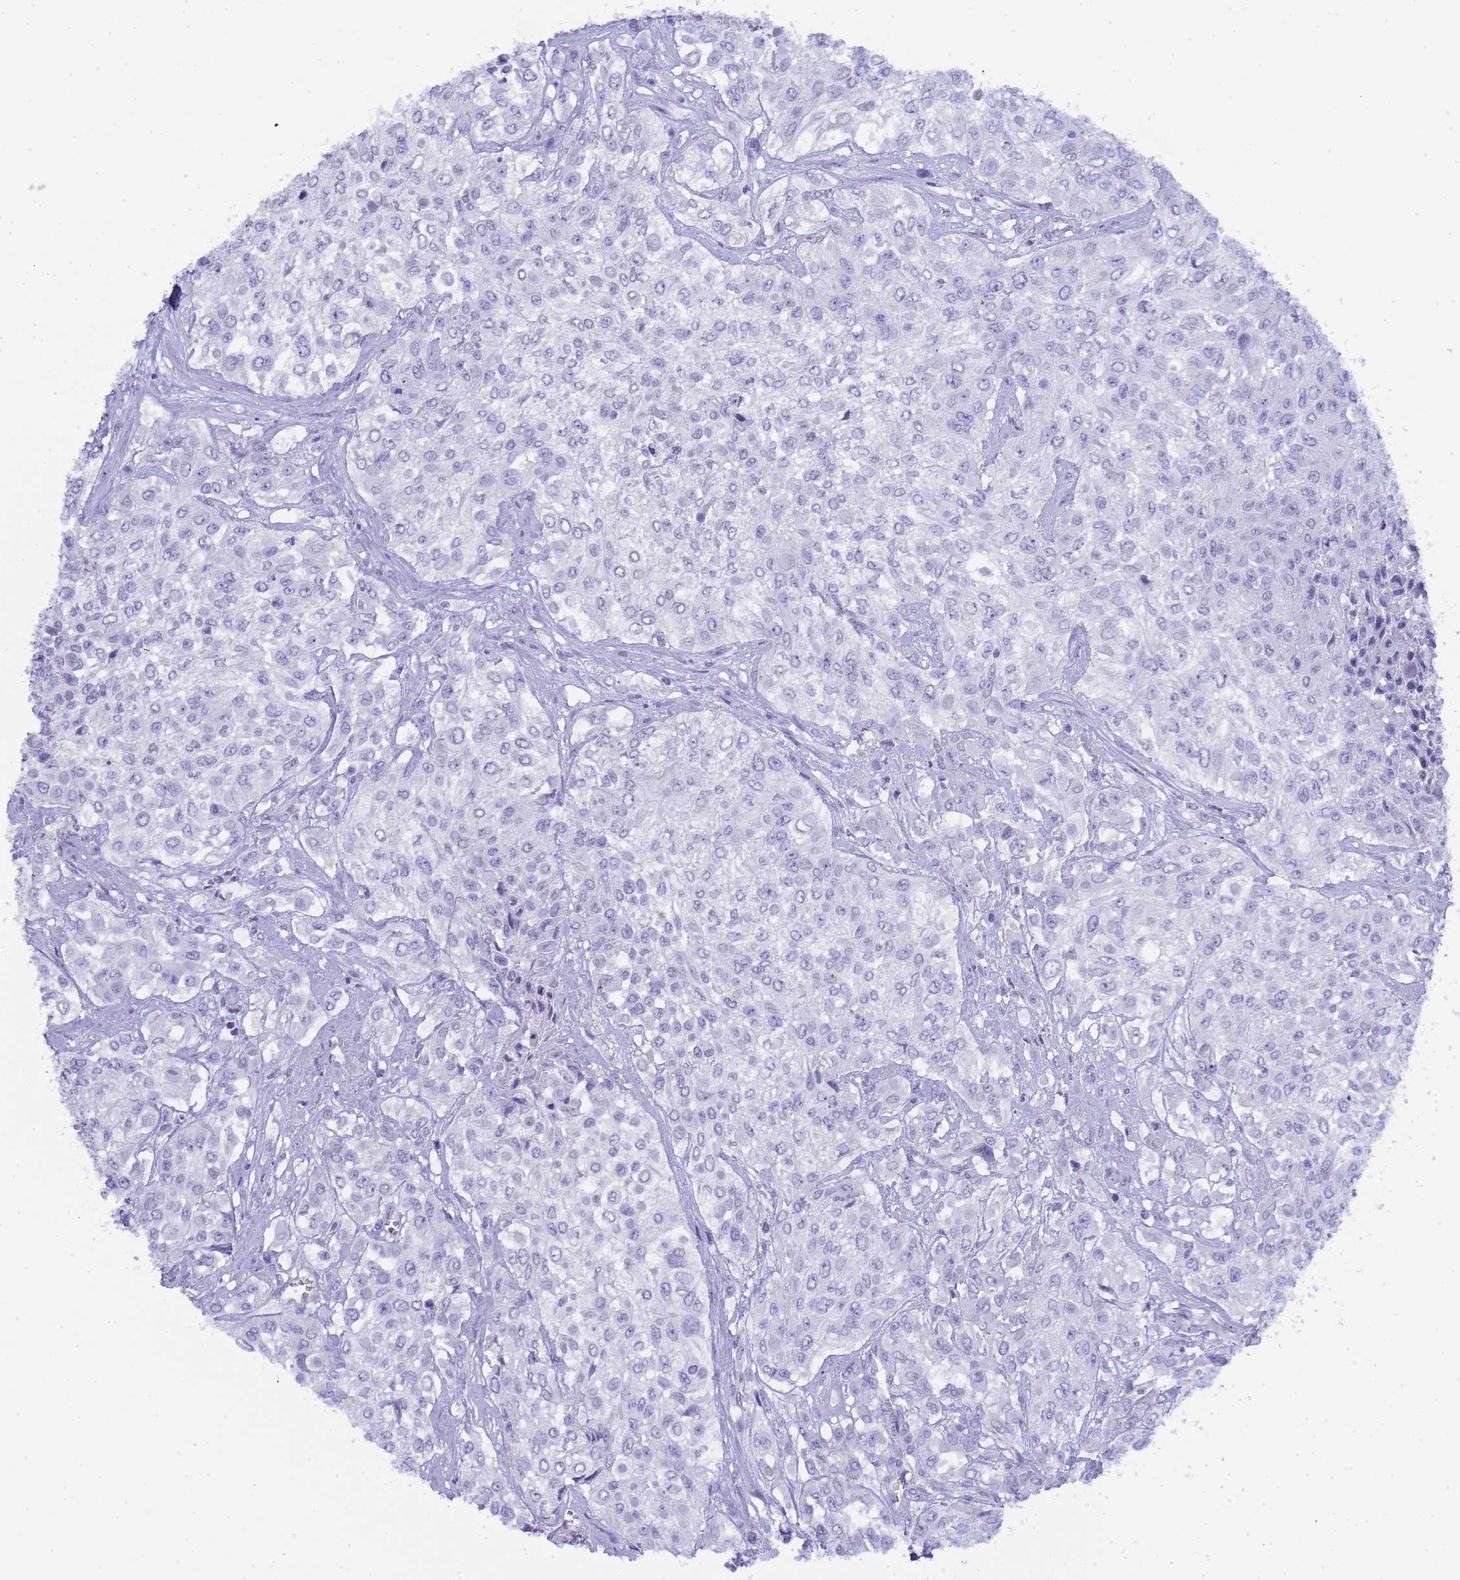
{"staining": {"intensity": "negative", "quantity": "none", "location": "none"}, "tissue": "urothelial cancer", "cell_type": "Tumor cells", "image_type": "cancer", "snomed": [{"axis": "morphology", "description": "Urothelial carcinoma, High grade"}, {"axis": "topography", "description": "Urinary bladder"}], "caption": "This micrograph is of urothelial cancer stained with immunohistochemistry (IHC) to label a protein in brown with the nuclei are counter-stained blue. There is no positivity in tumor cells.", "gene": "CTRC", "patient": {"sex": "male", "age": 57}}